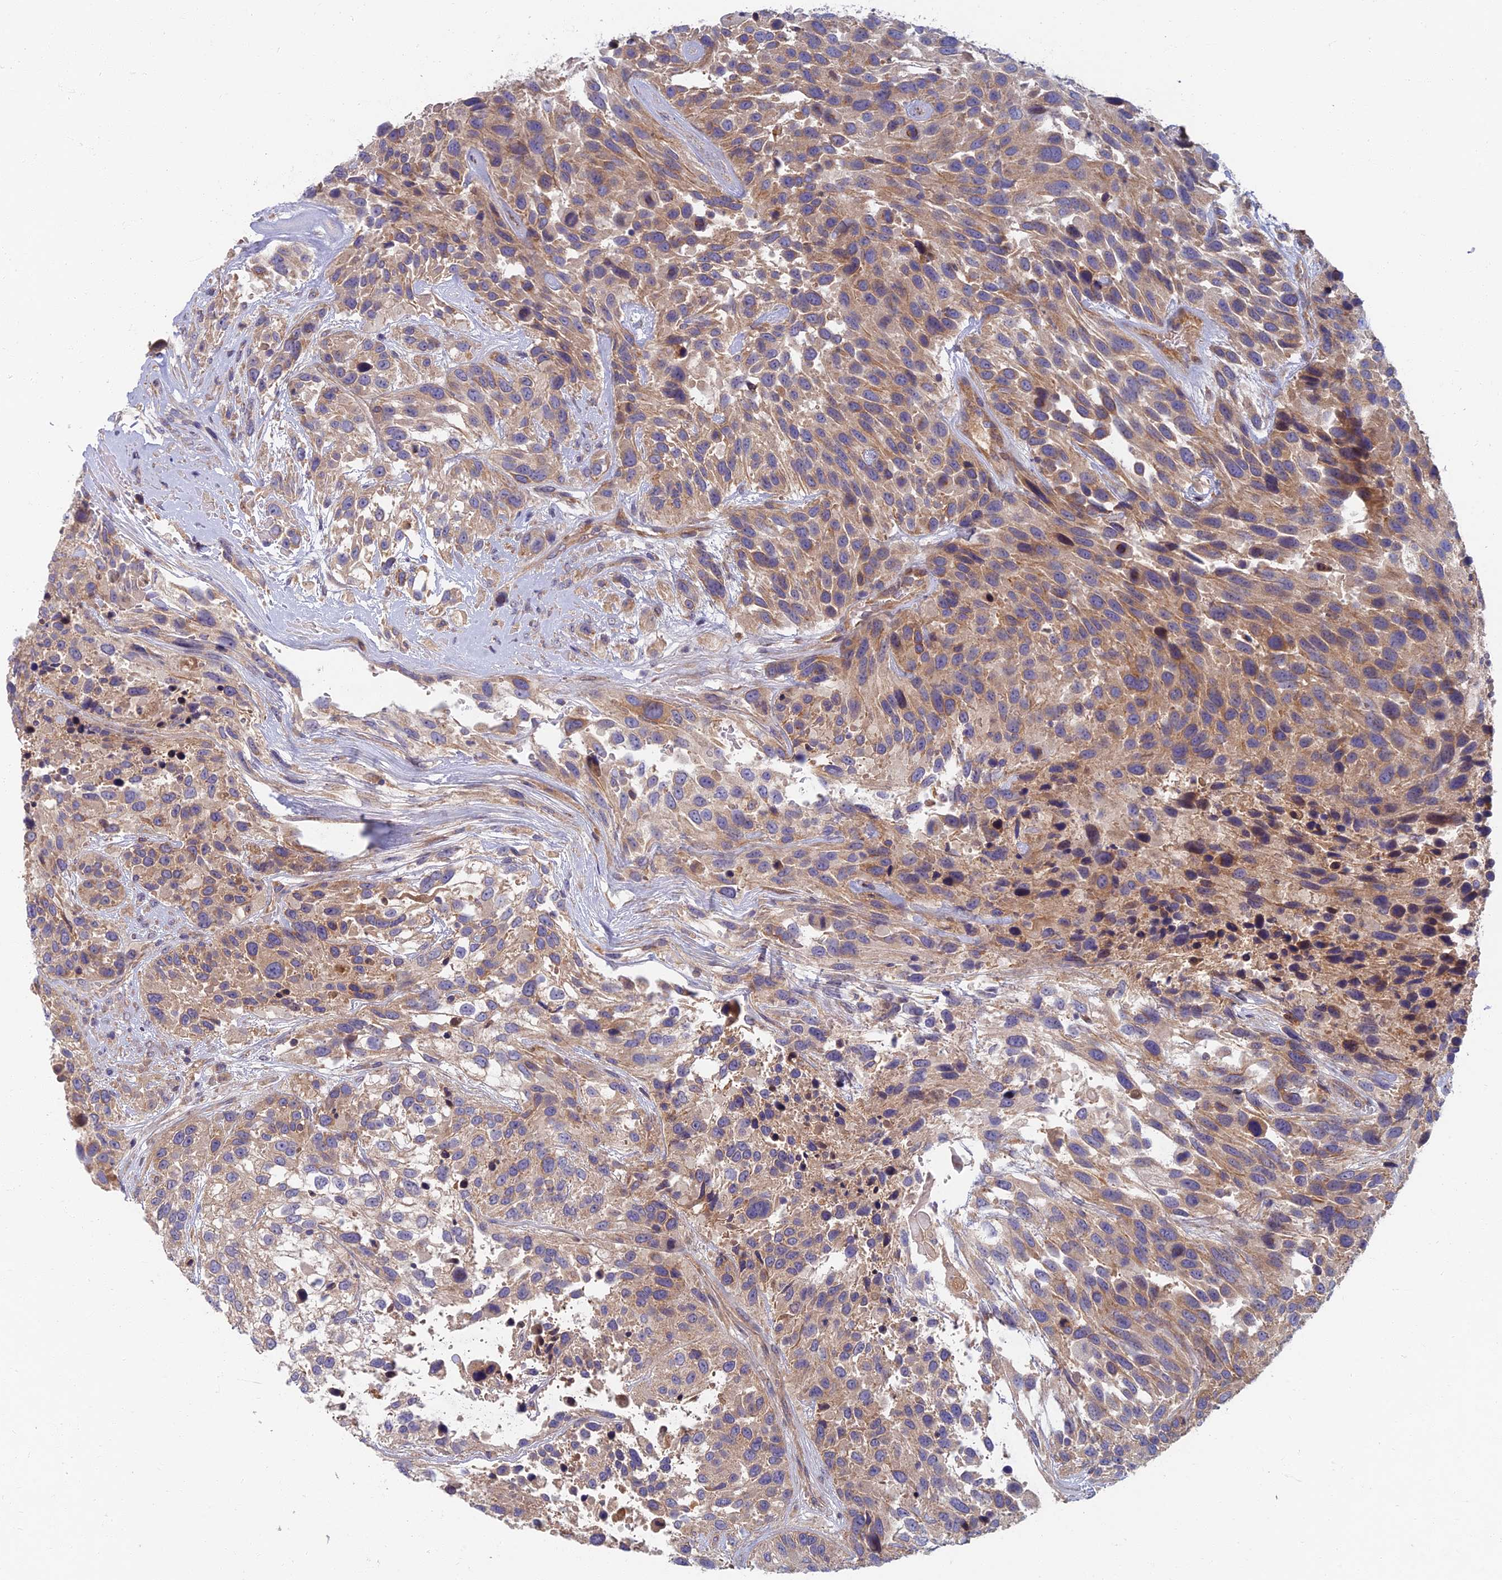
{"staining": {"intensity": "moderate", "quantity": "25%-75%", "location": "cytoplasmic/membranous"}, "tissue": "urothelial cancer", "cell_type": "Tumor cells", "image_type": "cancer", "snomed": [{"axis": "morphology", "description": "Urothelial carcinoma, High grade"}, {"axis": "topography", "description": "Urinary bladder"}], "caption": "The photomicrograph demonstrates immunohistochemical staining of urothelial cancer. There is moderate cytoplasmic/membranous expression is present in about 25%-75% of tumor cells. The staining was performed using DAB, with brown indicating positive protein expression. Nuclei are stained blue with hematoxylin.", "gene": "SOGA1", "patient": {"sex": "female", "age": 70}}